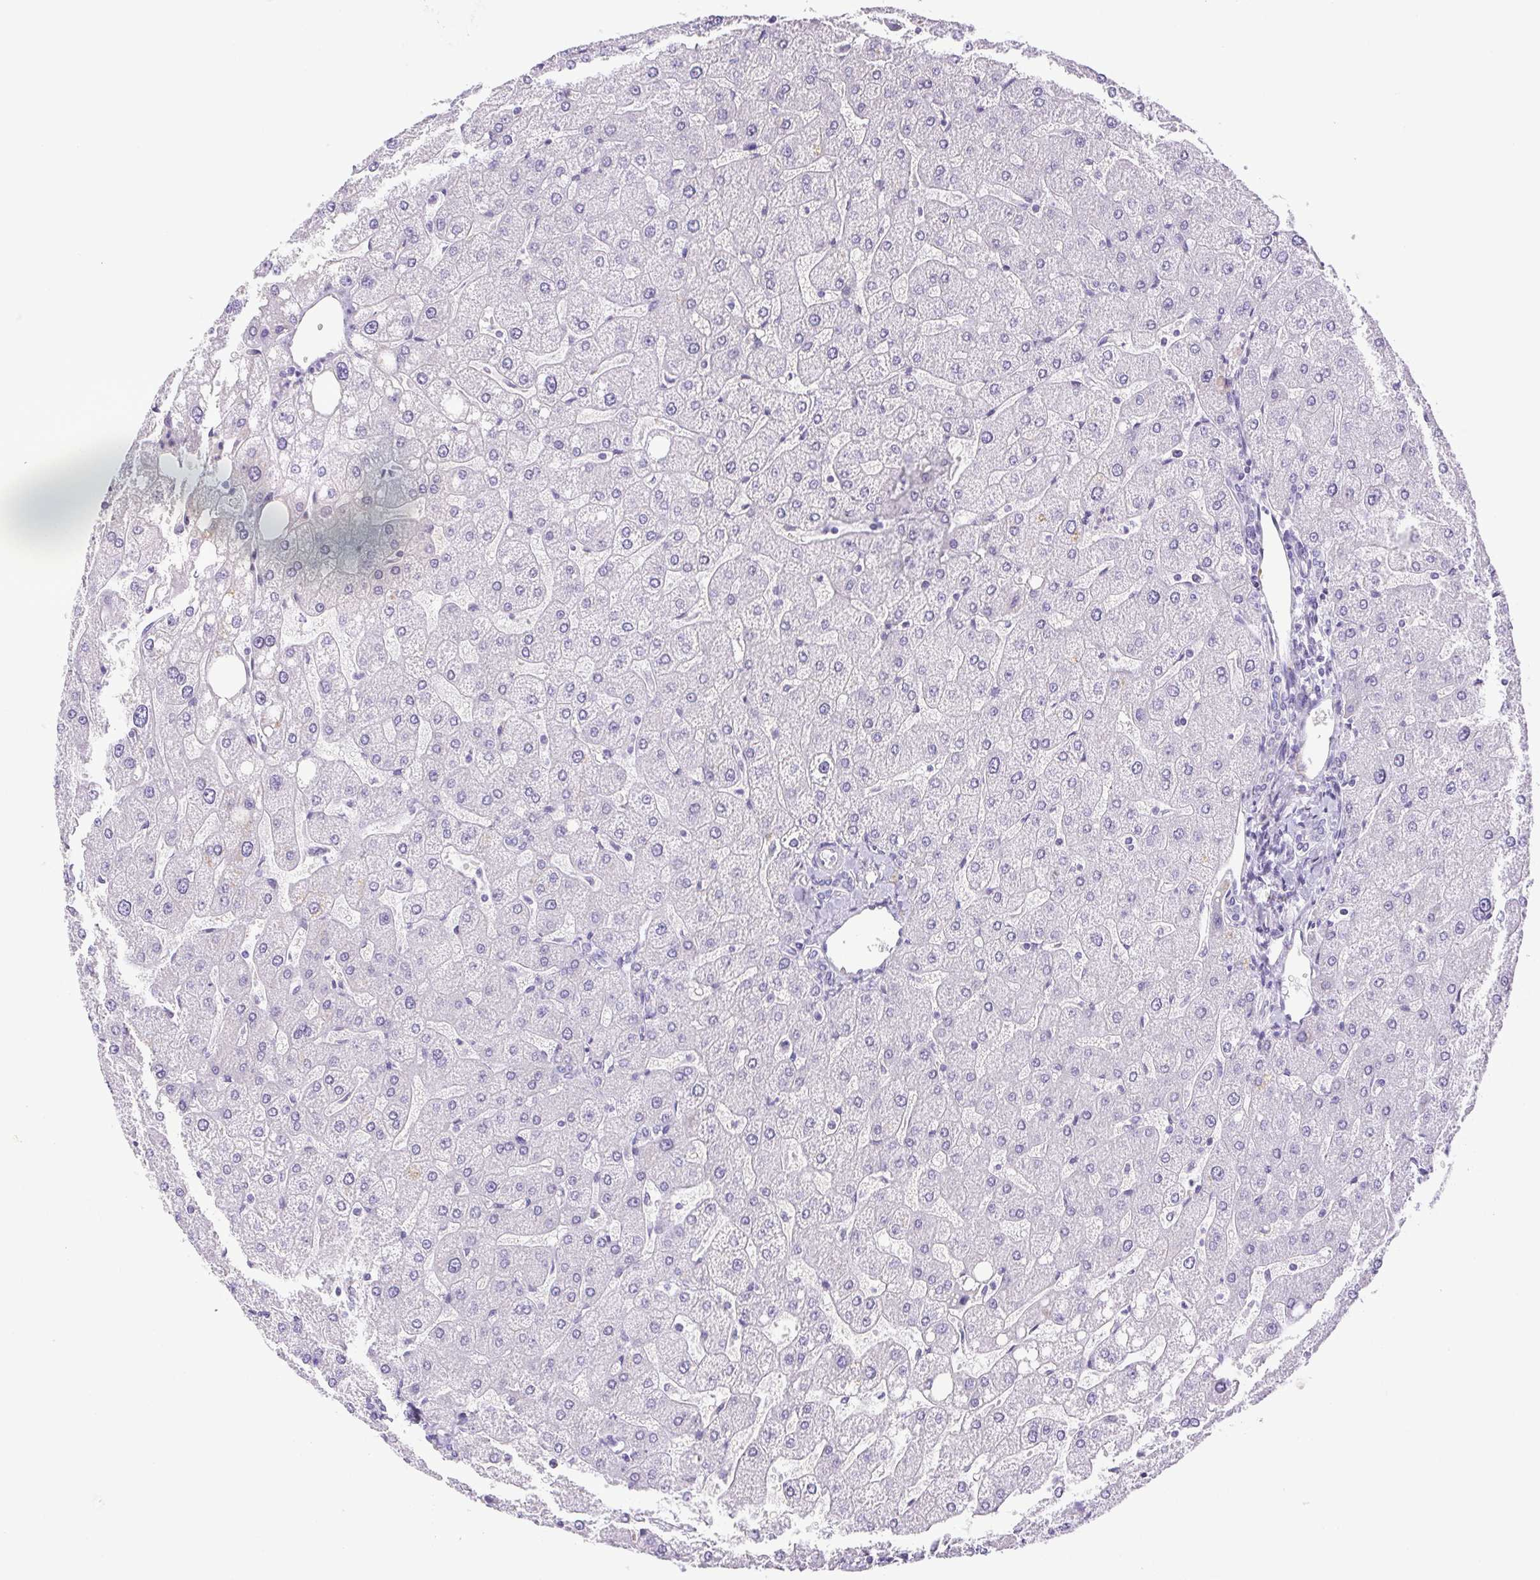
{"staining": {"intensity": "negative", "quantity": "none", "location": "none"}, "tissue": "liver", "cell_type": "Cholangiocytes", "image_type": "normal", "snomed": [{"axis": "morphology", "description": "Normal tissue, NOS"}, {"axis": "topography", "description": "Liver"}], "caption": "There is no significant positivity in cholangiocytes of liver. Nuclei are stained in blue.", "gene": "PAPPA2", "patient": {"sex": "male", "age": 67}}